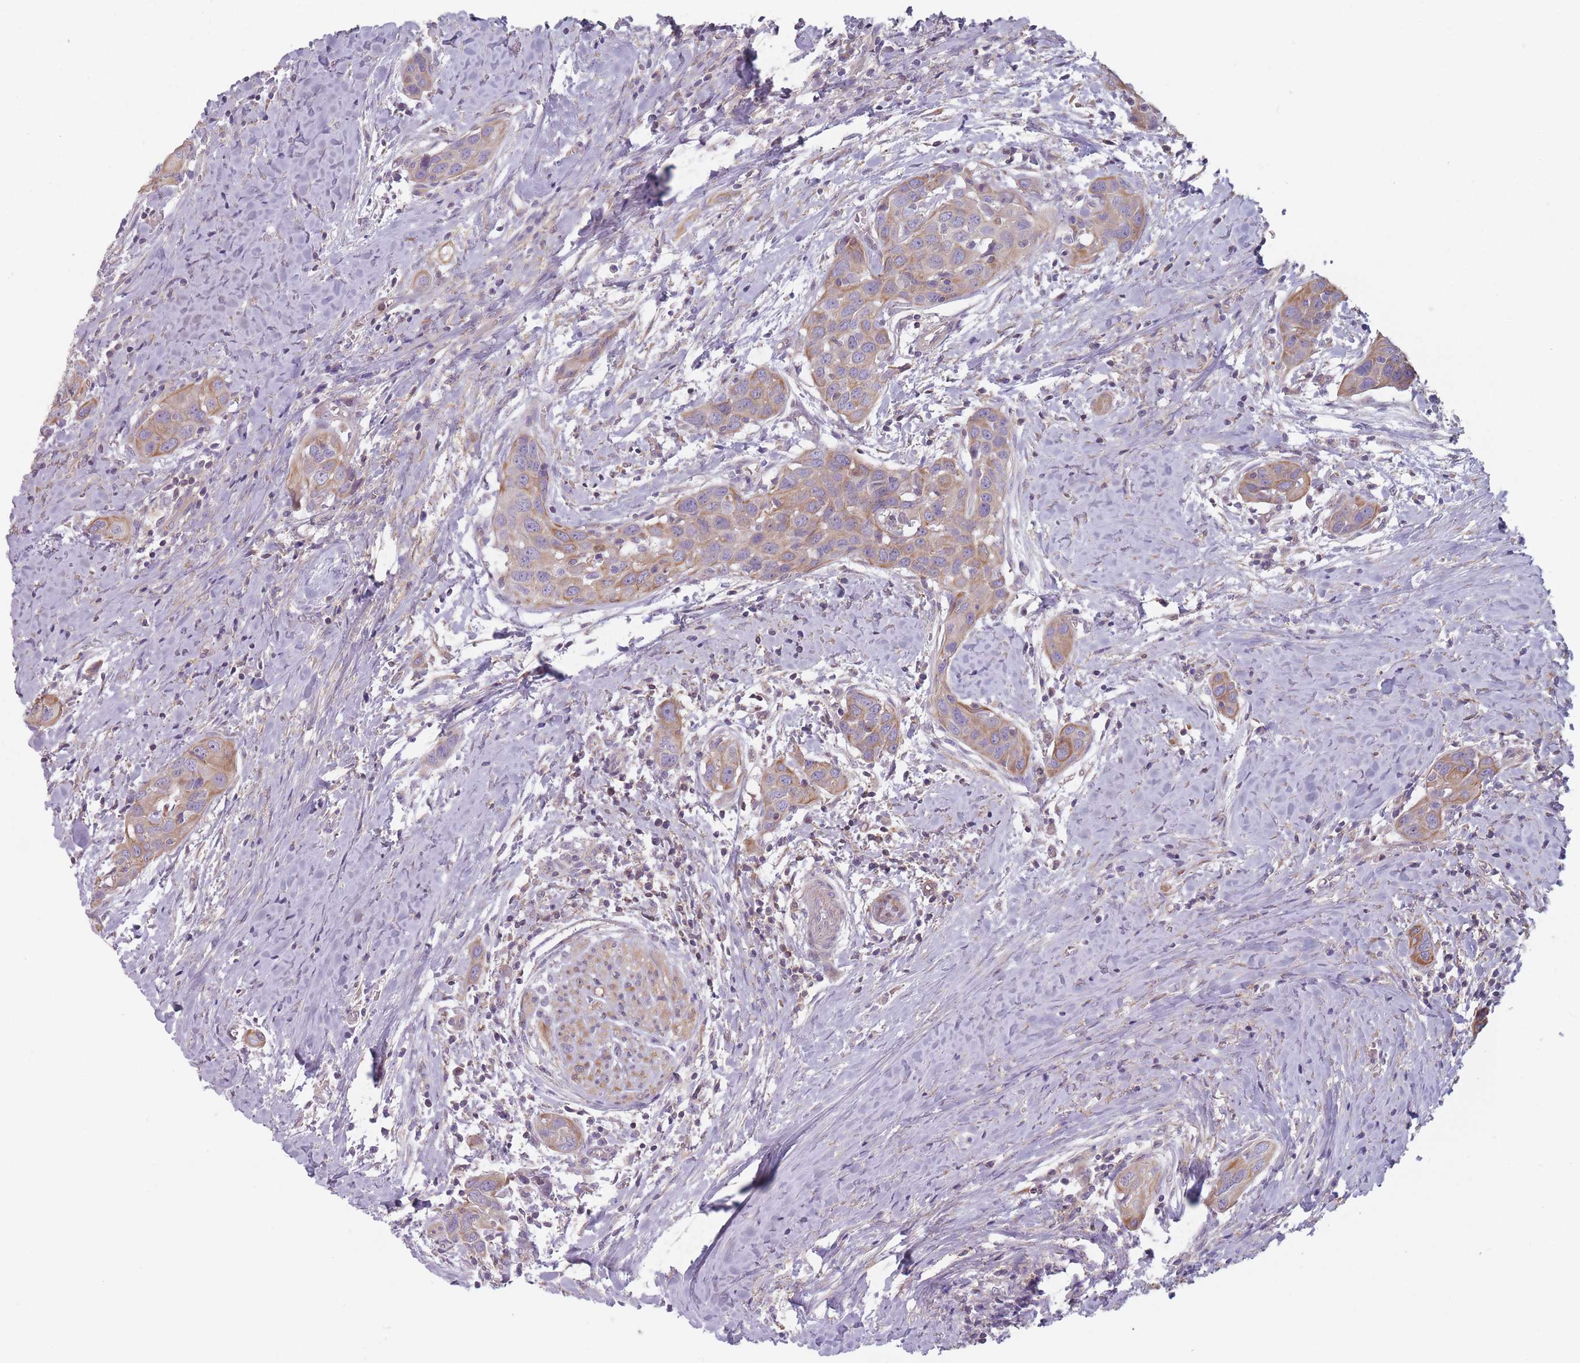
{"staining": {"intensity": "weak", "quantity": ">75%", "location": "cytoplasmic/membranous"}, "tissue": "head and neck cancer", "cell_type": "Tumor cells", "image_type": "cancer", "snomed": [{"axis": "morphology", "description": "Squamous cell carcinoma, NOS"}, {"axis": "topography", "description": "Oral tissue"}, {"axis": "topography", "description": "Head-Neck"}], "caption": "This micrograph displays squamous cell carcinoma (head and neck) stained with immunohistochemistry to label a protein in brown. The cytoplasmic/membranous of tumor cells show weak positivity for the protein. Nuclei are counter-stained blue.", "gene": "HSBP1L1", "patient": {"sex": "female", "age": 50}}